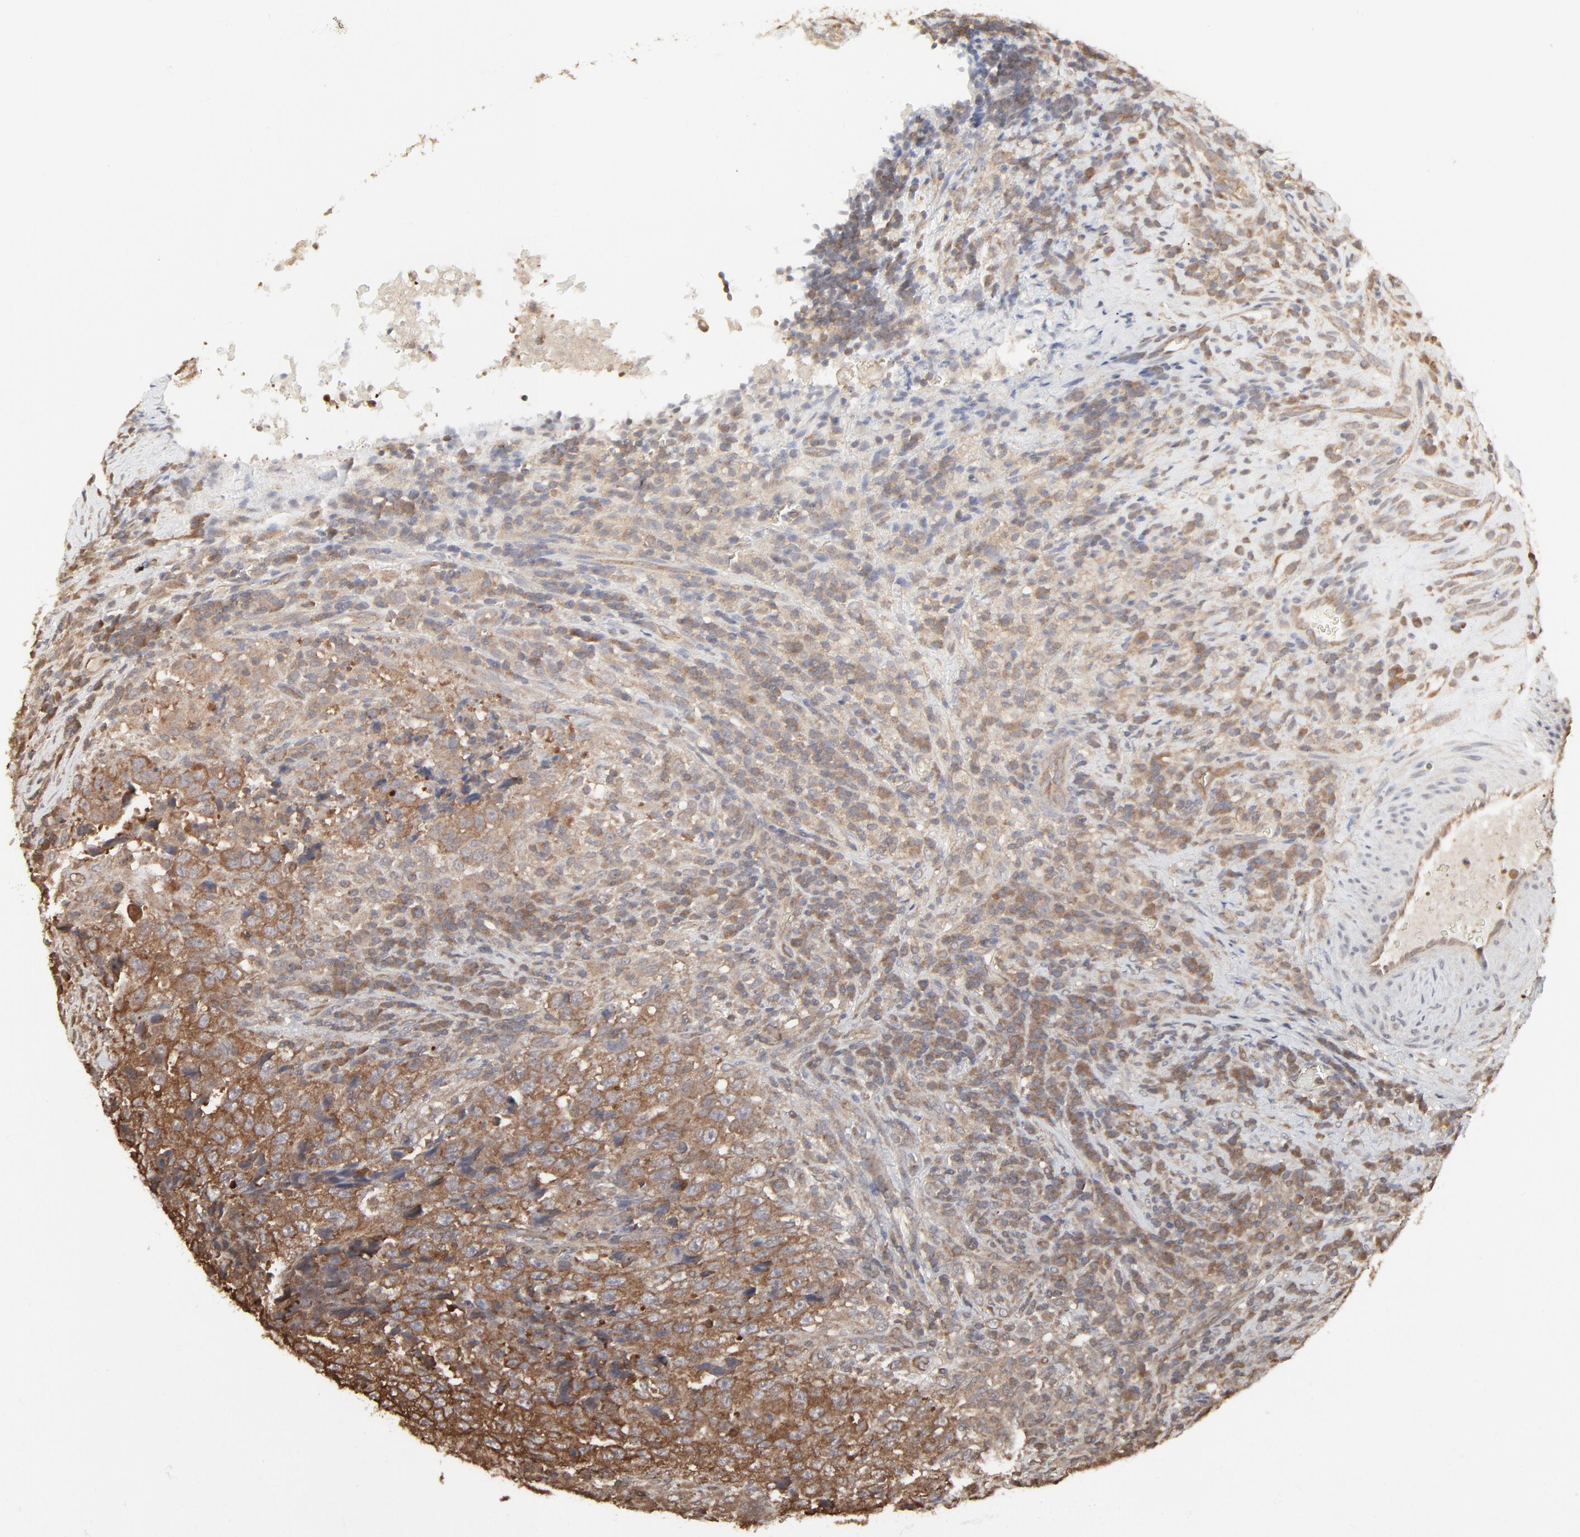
{"staining": {"intensity": "moderate", "quantity": ">75%", "location": "cytoplasmic/membranous"}, "tissue": "testis cancer", "cell_type": "Tumor cells", "image_type": "cancer", "snomed": [{"axis": "morphology", "description": "Necrosis, NOS"}, {"axis": "morphology", "description": "Carcinoma, Embryonal, NOS"}, {"axis": "topography", "description": "Testis"}], "caption": "DAB (3,3'-diaminobenzidine) immunohistochemical staining of embryonal carcinoma (testis) exhibits moderate cytoplasmic/membranous protein expression in about >75% of tumor cells. The protein of interest is shown in brown color, while the nuclei are stained blue.", "gene": "PPP2CA", "patient": {"sex": "male", "age": 19}}